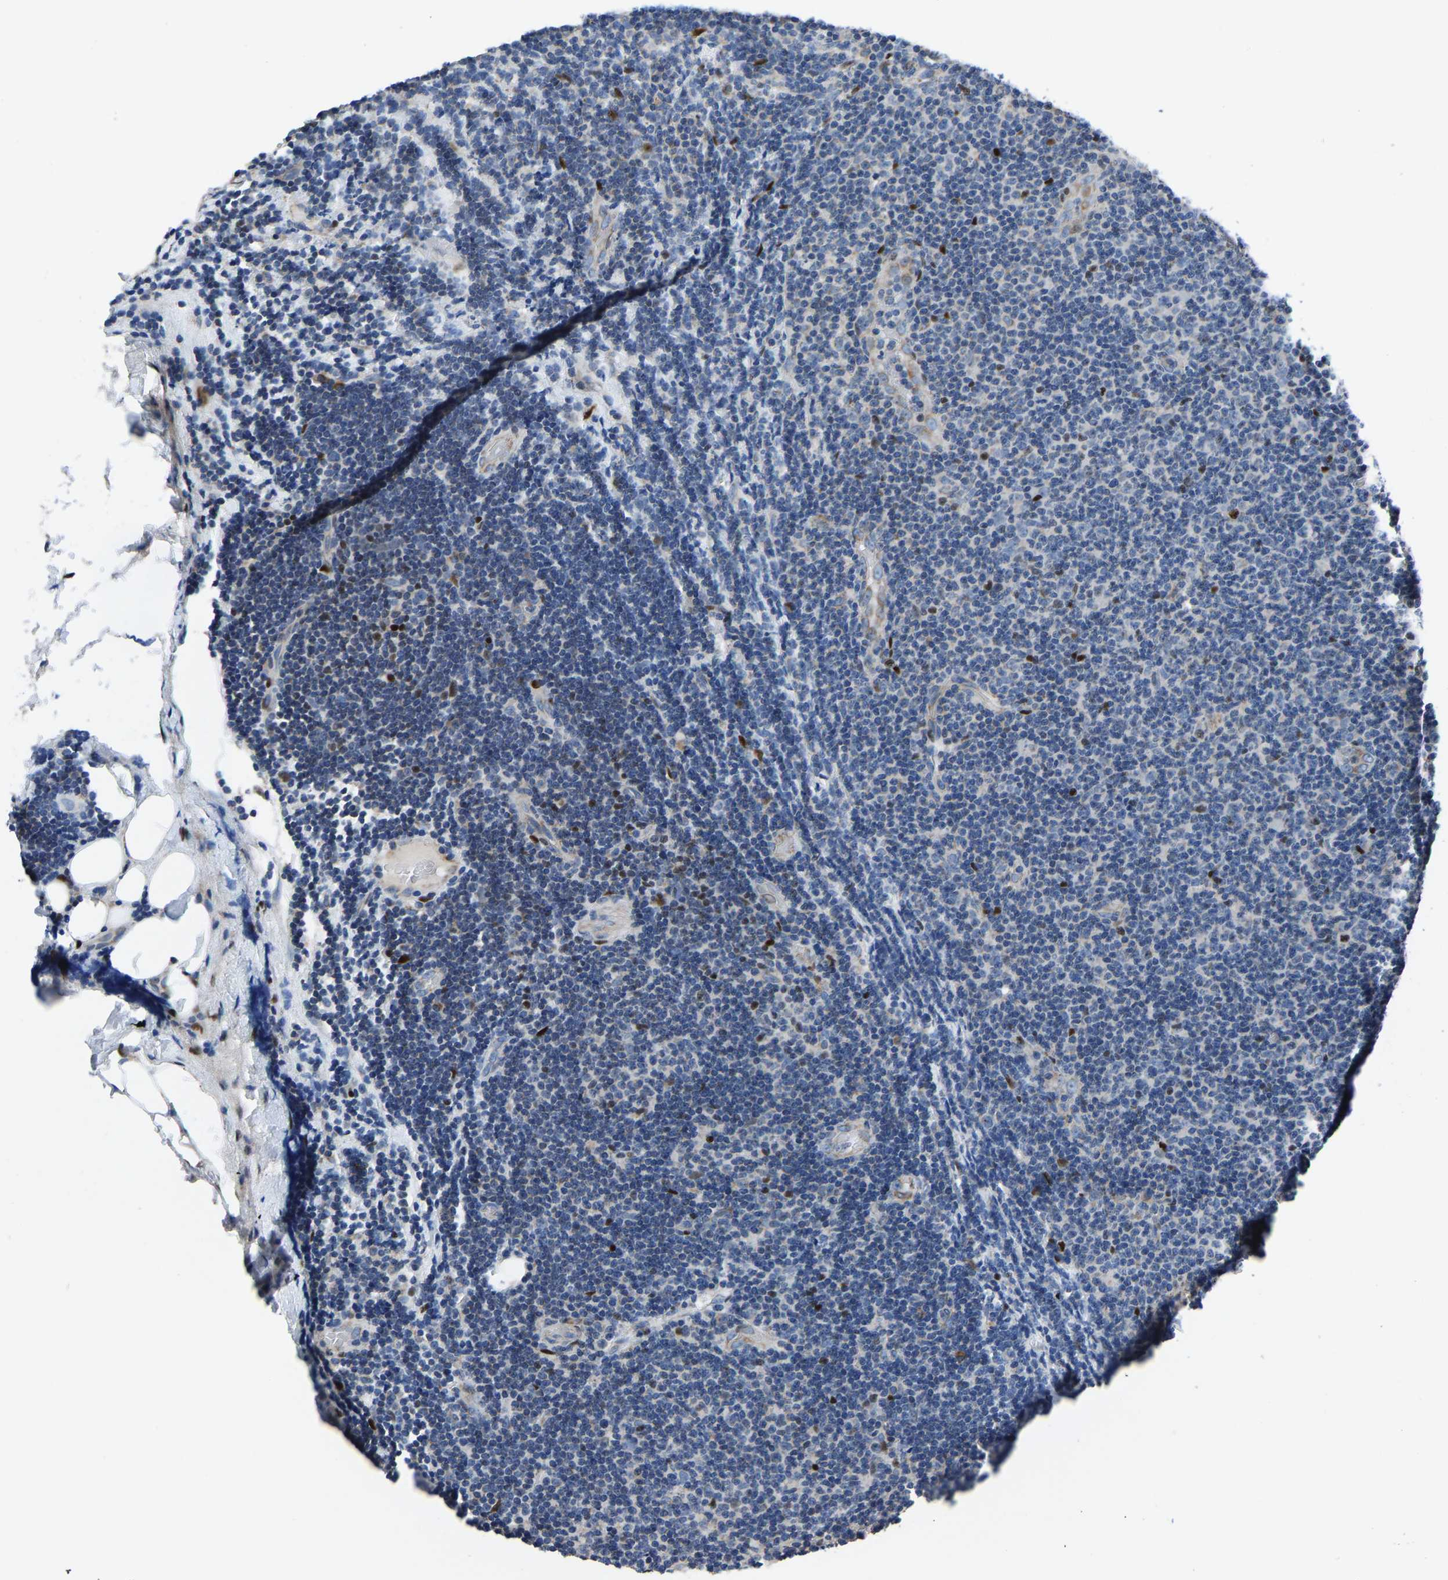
{"staining": {"intensity": "negative", "quantity": "none", "location": "none"}, "tissue": "lymphoma", "cell_type": "Tumor cells", "image_type": "cancer", "snomed": [{"axis": "morphology", "description": "Malignant lymphoma, non-Hodgkin's type, Low grade"}, {"axis": "topography", "description": "Lymph node"}], "caption": "Immunohistochemistry of low-grade malignant lymphoma, non-Hodgkin's type exhibits no expression in tumor cells. Nuclei are stained in blue.", "gene": "EGR1", "patient": {"sex": "male", "age": 83}}